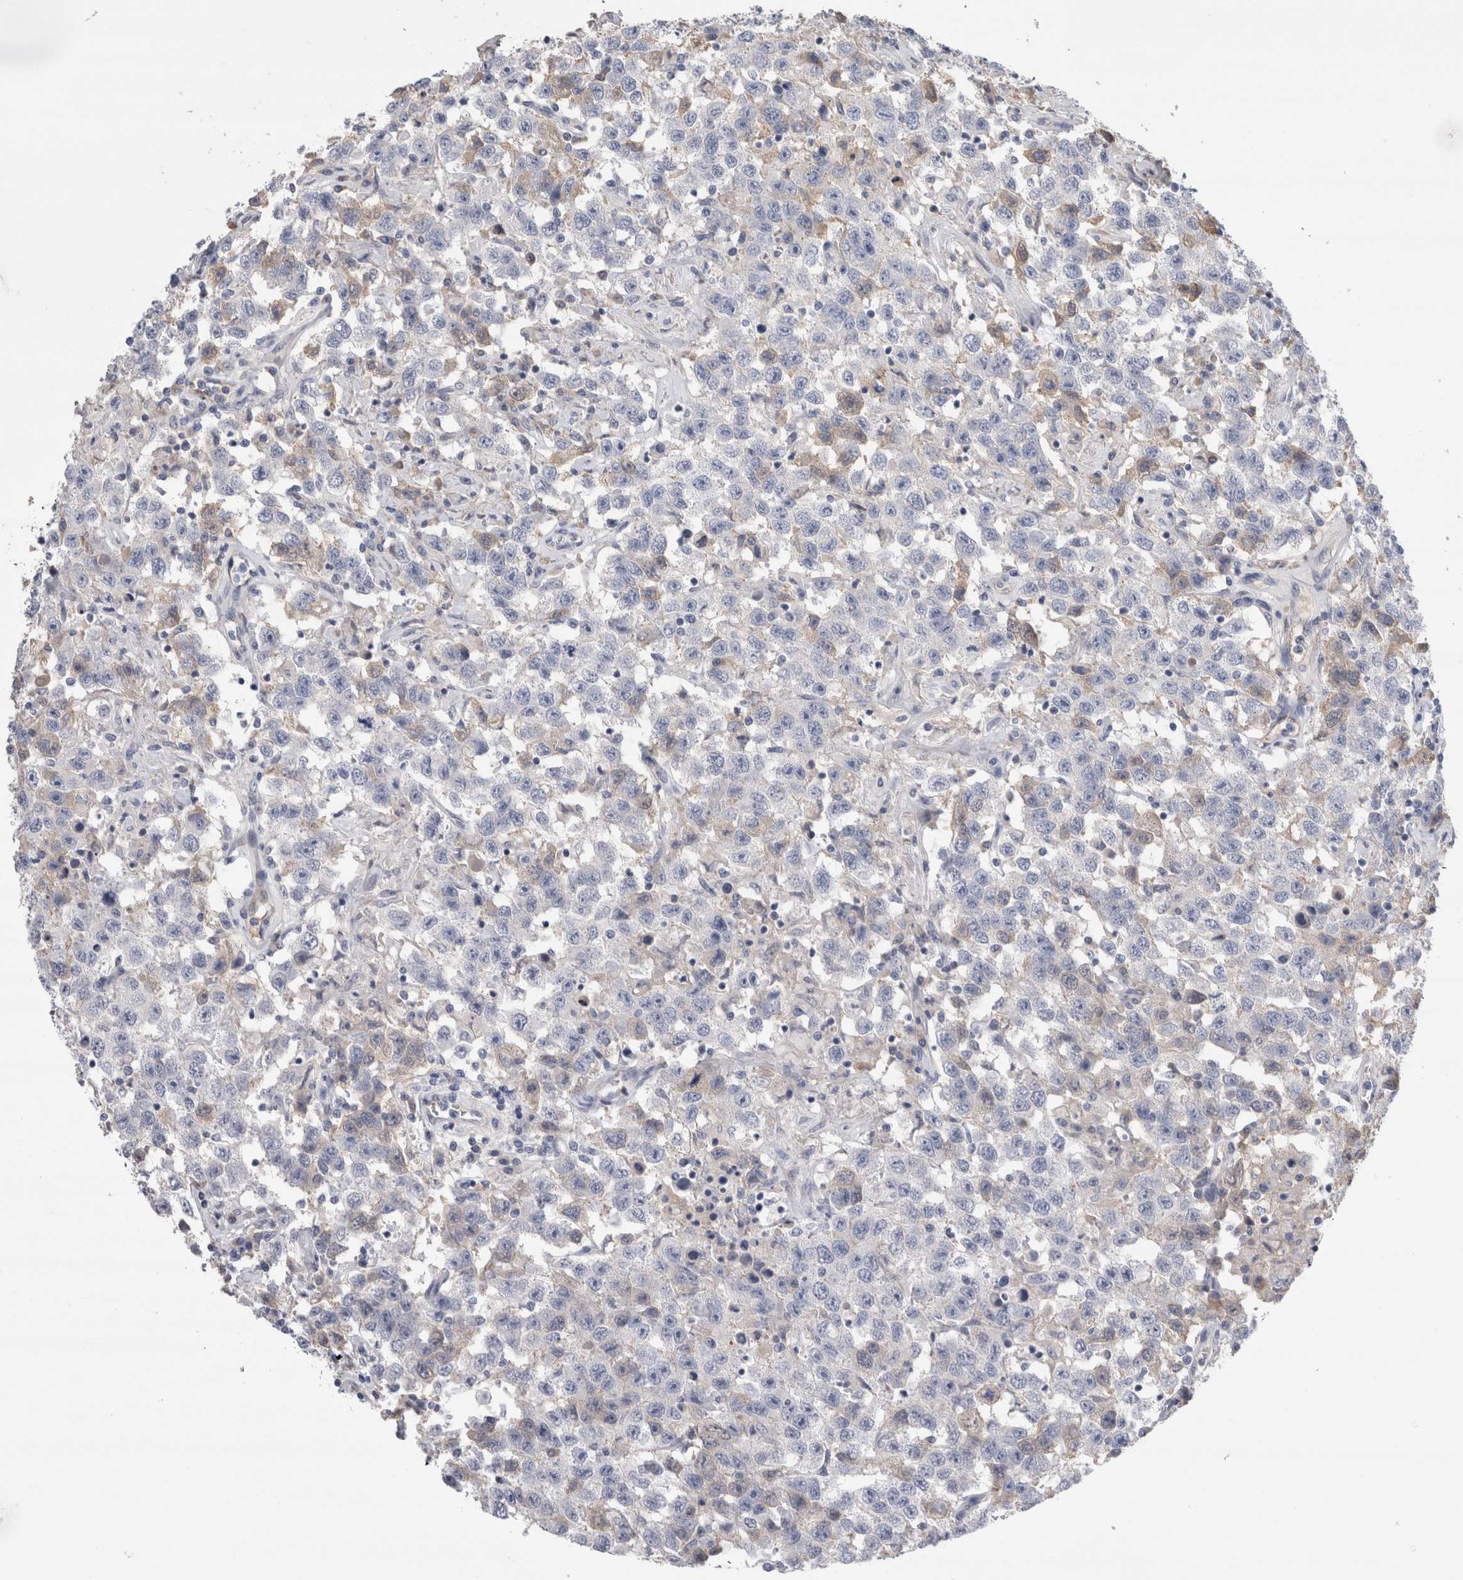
{"staining": {"intensity": "negative", "quantity": "none", "location": "none"}, "tissue": "testis cancer", "cell_type": "Tumor cells", "image_type": "cancer", "snomed": [{"axis": "morphology", "description": "Seminoma, NOS"}, {"axis": "topography", "description": "Testis"}], "caption": "DAB immunohistochemical staining of human testis cancer (seminoma) reveals no significant positivity in tumor cells.", "gene": "REG1A", "patient": {"sex": "male", "age": 41}}